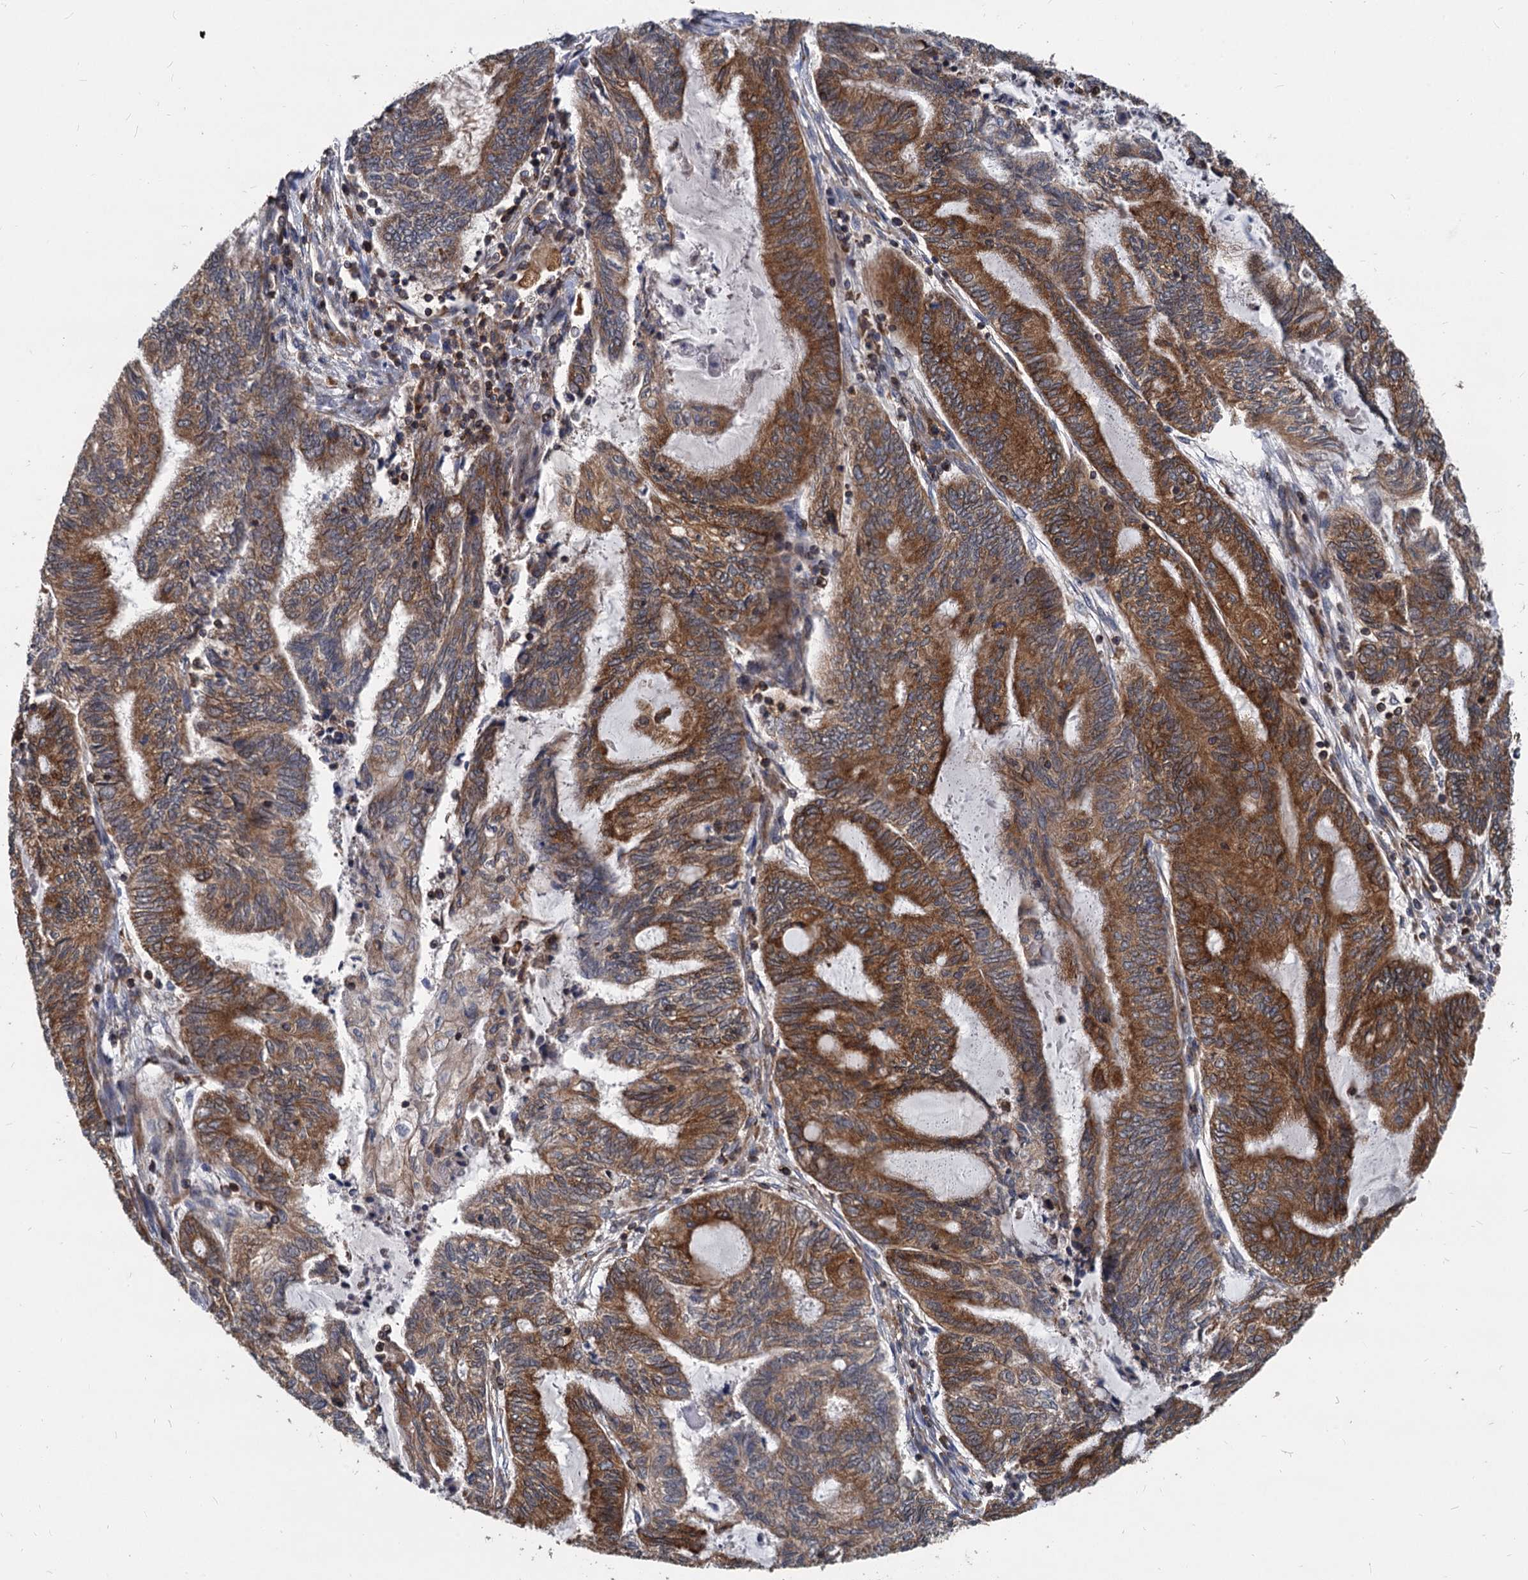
{"staining": {"intensity": "strong", "quantity": ">75%", "location": "cytoplasmic/membranous"}, "tissue": "endometrial cancer", "cell_type": "Tumor cells", "image_type": "cancer", "snomed": [{"axis": "morphology", "description": "Adenocarcinoma, NOS"}, {"axis": "topography", "description": "Uterus"}, {"axis": "topography", "description": "Endometrium"}], "caption": "An IHC photomicrograph of tumor tissue is shown. Protein staining in brown shows strong cytoplasmic/membranous positivity in endometrial cancer within tumor cells. The protein of interest is shown in brown color, while the nuclei are stained blue.", "gene": "STIM1", "patient": {"sex": "female", "age": 70}}